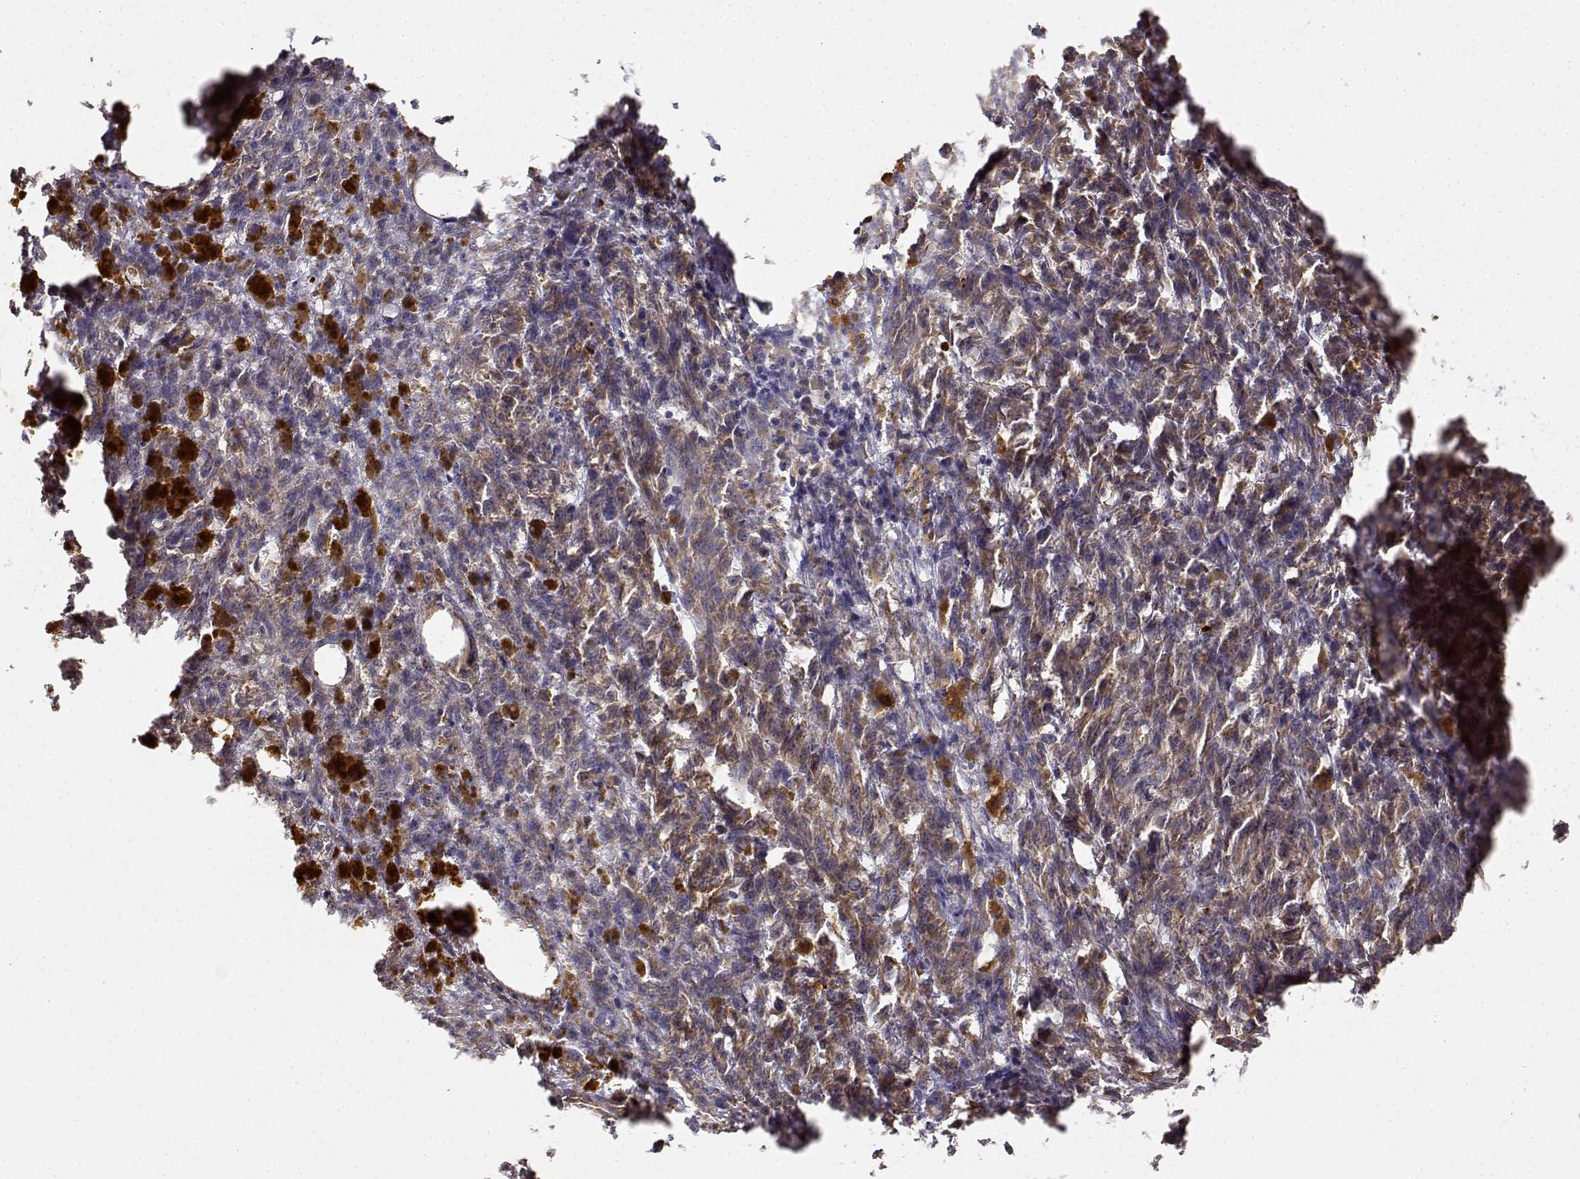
{"staining": {"intensity": "weak", "quantity": ">75%", "location": "cytoplasmic/membranous"}, "tissue": "melanoma", "cell_type": "Tumor cells", "image_type": "cancer", "snomed": [{"axis": "morphology", "description": "Malignant melanoma, NOS"}, {"axis": "topography", "description": "Skin"}], "caption": "An image of human malignant melanoma stained for a protein displays weak cytoplasmic/membranous brown staining in tumor cells.", "gene": "CDK5RAP2", "patient": {"sex": "female", "age": 34}}